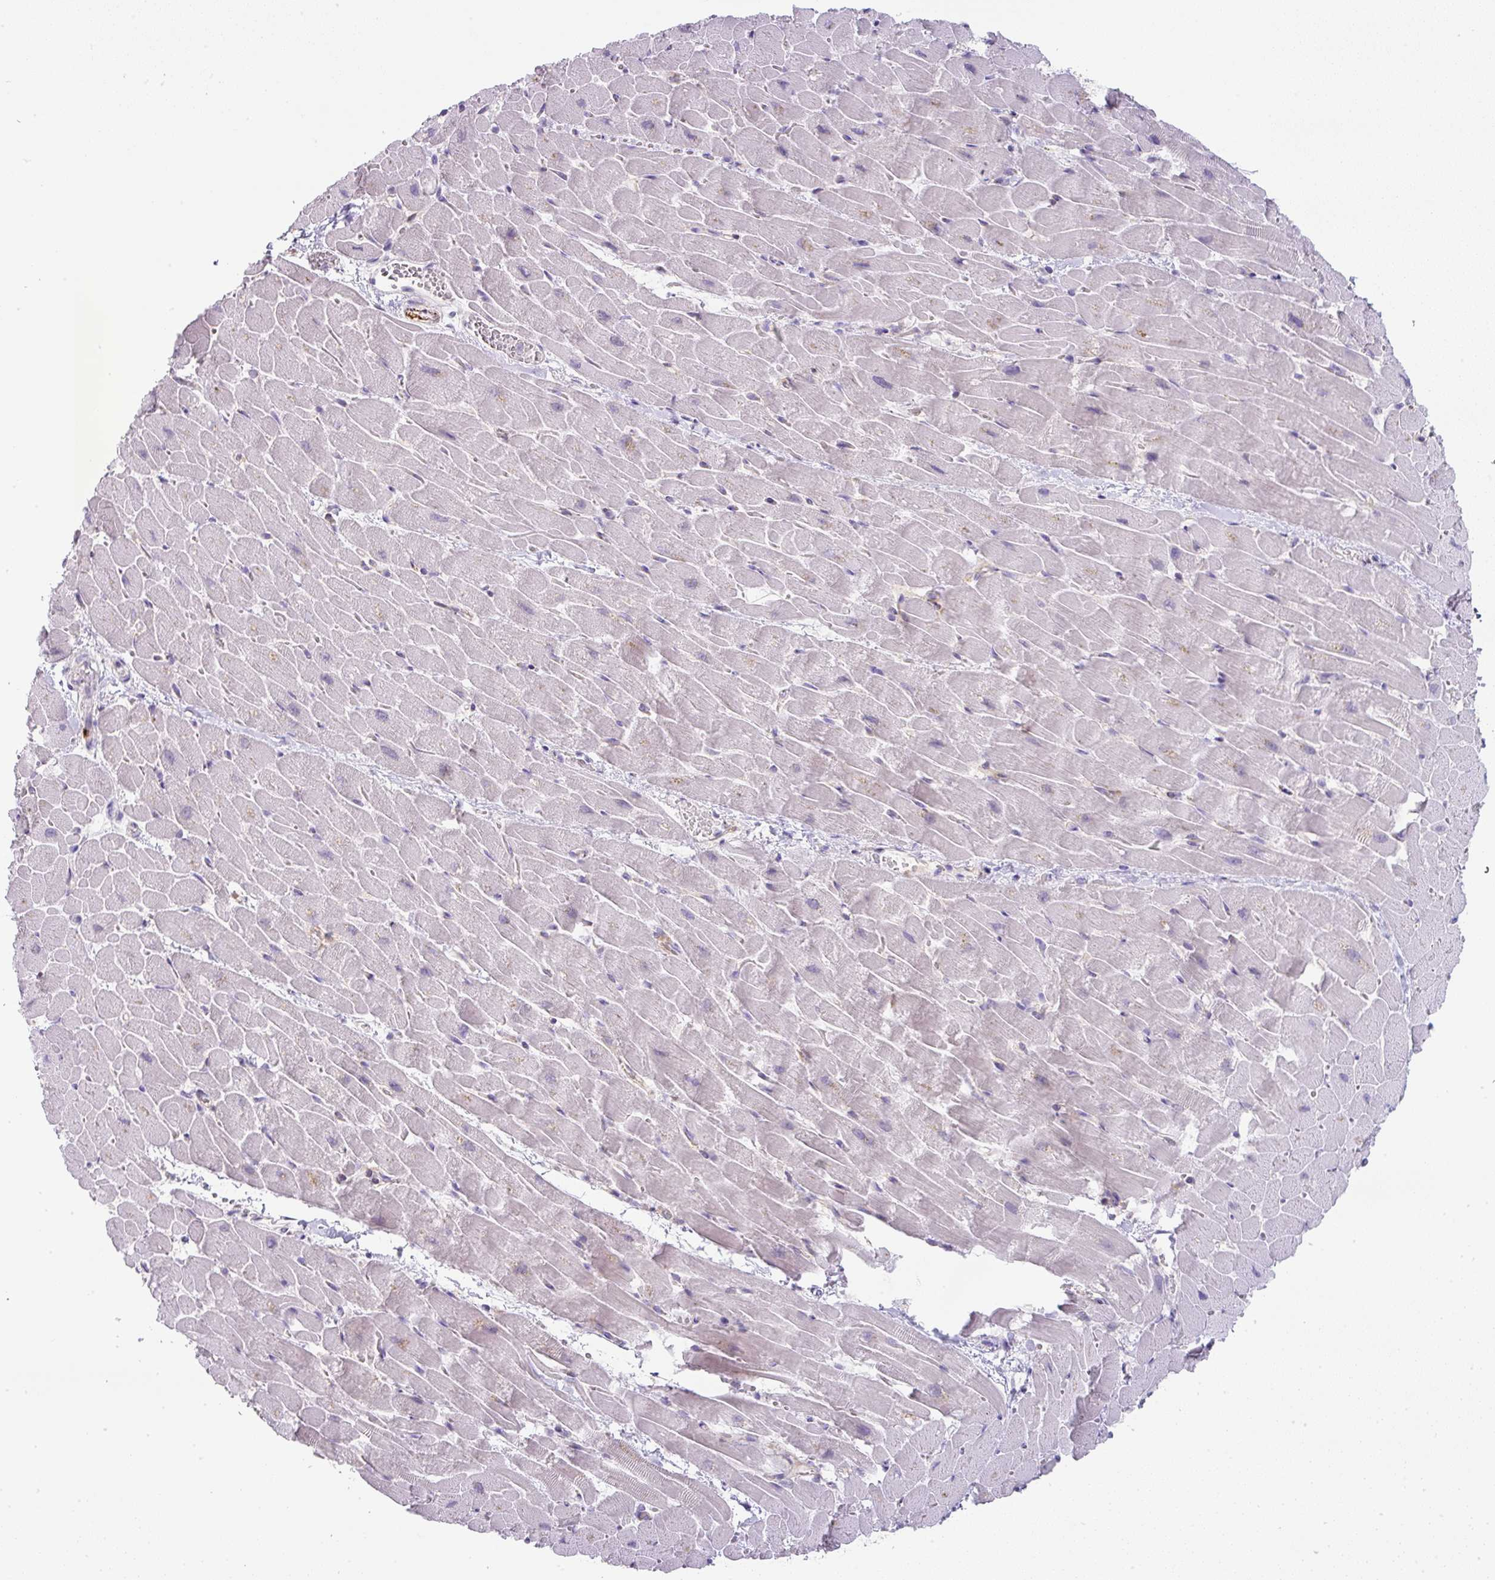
{"staining": {"intensity": "negative", "quantity": "none", "location": "none"}, "tissue": "heart muscle", "cell_type": "Cardiomyocytes", "image_type": "normal", "snomed": [{"axis": "morphology", "description": "Normal tissue, NOS"}, {"axis": "topography", "description": "Heart"}], "caption": "Immunohistochemistry (IHC) micrograph of unremarkable human heart muscle stained for a protein (brown), which shows no expression in cardiomyocytes.", "gene": "FGF17", "patient": {"sex": "male", "age": 37}}